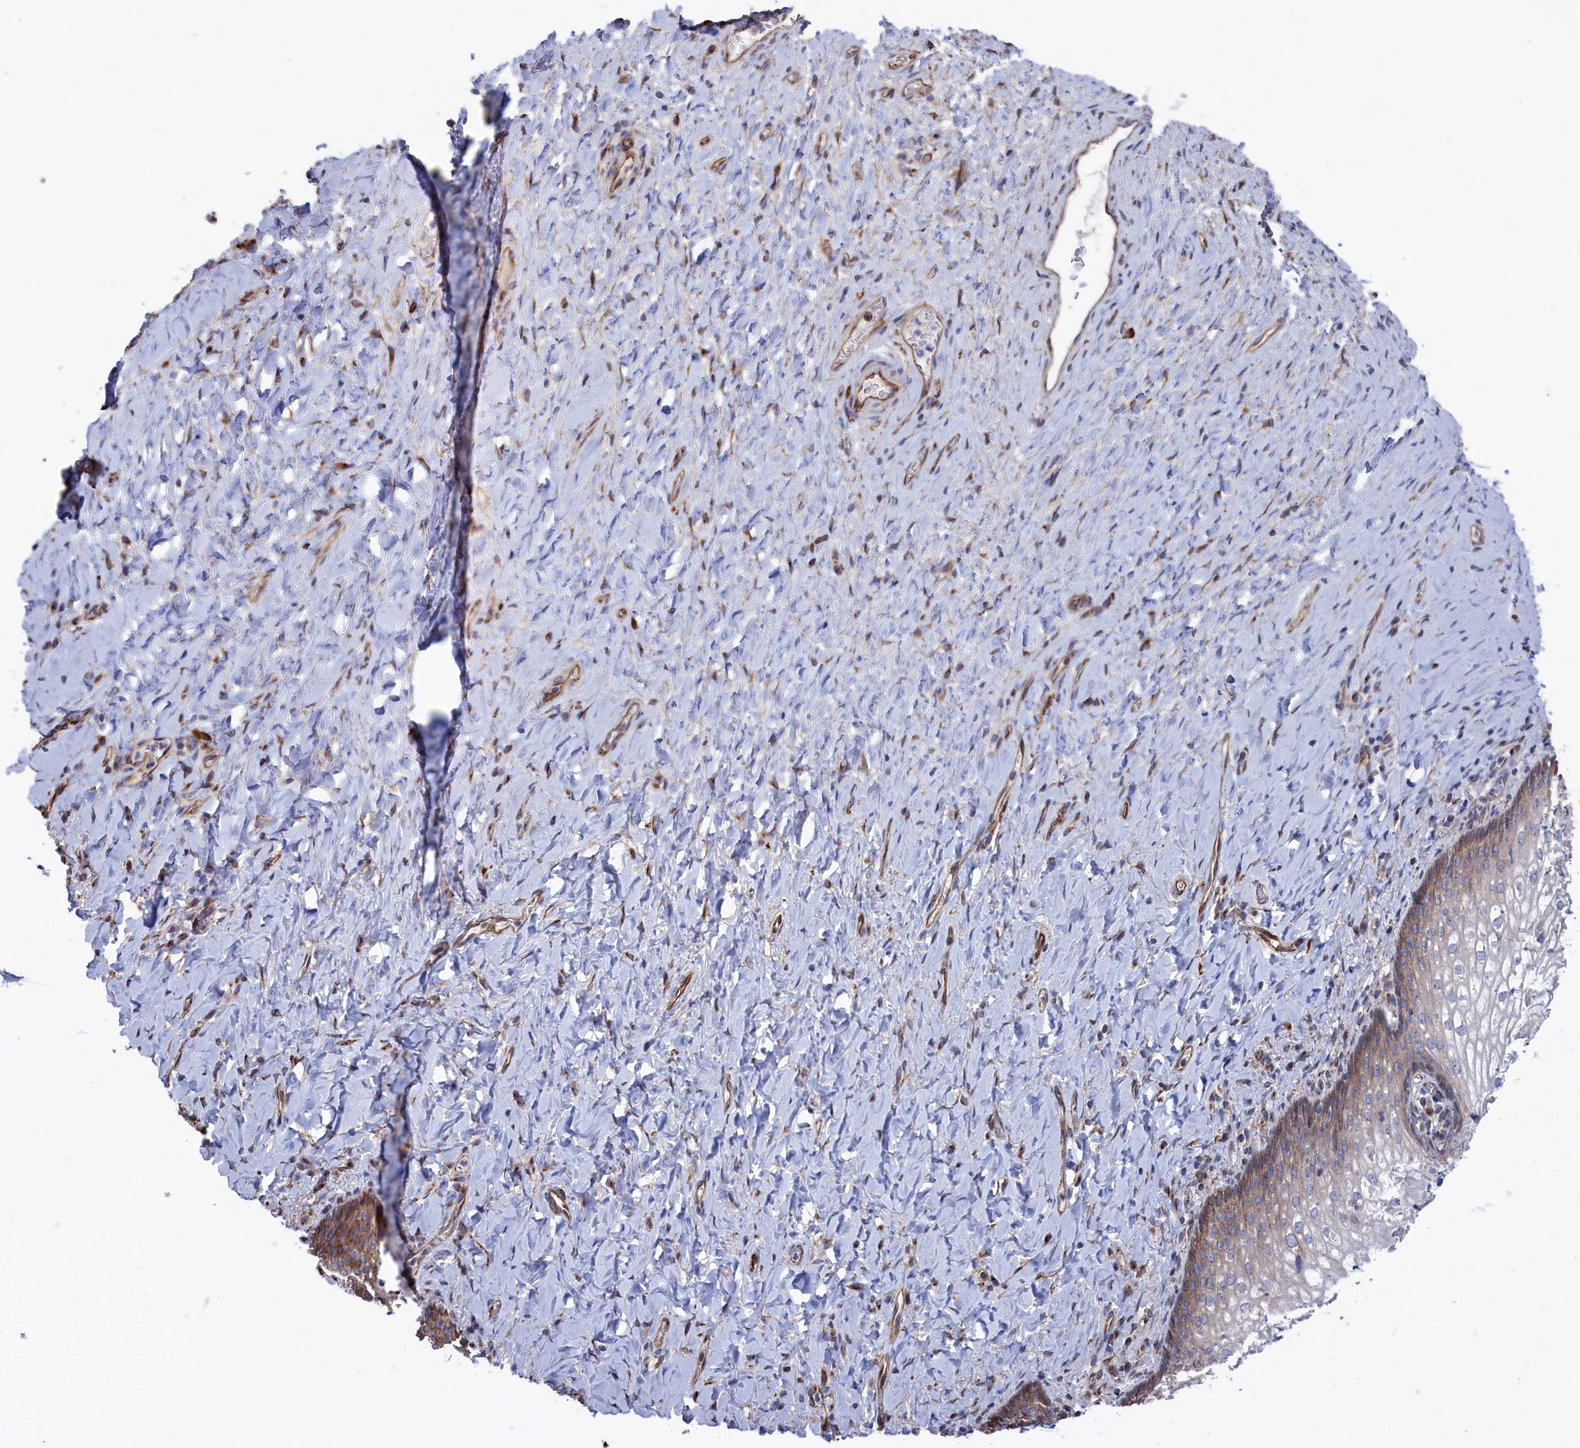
{"staining": {"intensity": "weak", "quantity": "25%-75%", "location": "cytoplasmic/membranous"}, "tissue": "vagina", "cell_type": "Squamous epithelial cells", "image_type": "normal", "snomed": [{"axis": "morphology", "description": "Normal tissue, NOS"}, {"axis": "topography", "description": "Vagina"}], "caption": "IHC of benign human vagina exhibits low levels of weak cytoplasmic/membranous expression in approximately 25%-75% of squamous epithelial cells. The protein of interest is stained brown, and the nuclei are stained in blue (DAB IHC with brightfield microscopy, high magnification).", "gene": "NUTF2", "patient": {"sex": "female", "age": 60}}